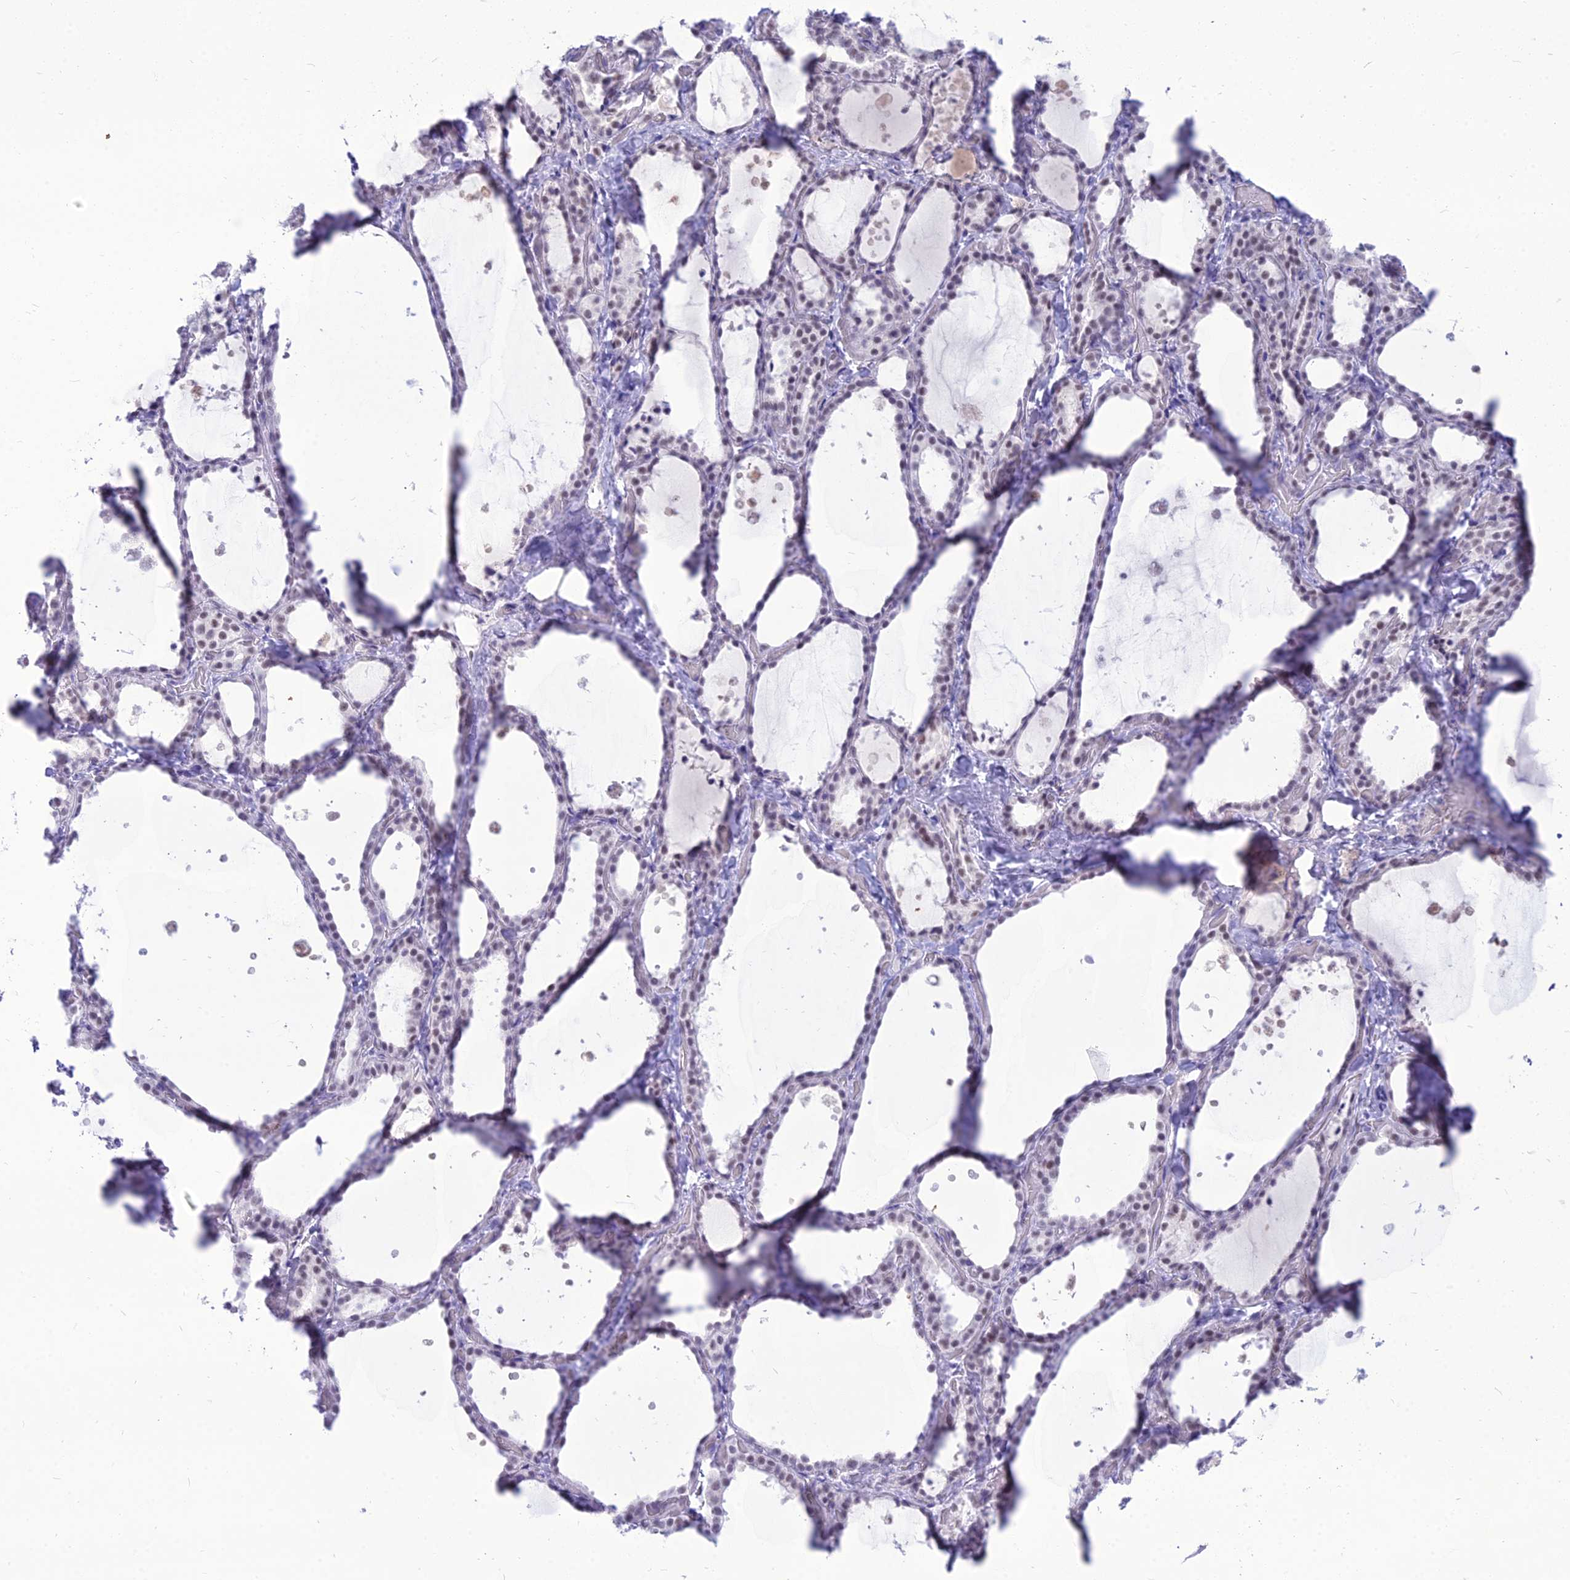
{"staining": {"intensity": "moderate", "quantity": "<25%", "location": "nuclear"}, "tissue": "thyroid gland", "cell_type": "Glandular cells", "image_type": "normal", "snomed": [{"axis": "morphology", "description": "Normal tissue, NOS"}, {"axis": "topography", "description": "Thyroid gland"}], "caption": "A histopathology image of human thyroid gland stained for a protein exhibits moderate nuclear brown staining in glandular cells.", "gene": "DHX40", "patient": {"sex": "female", "age": 44}}